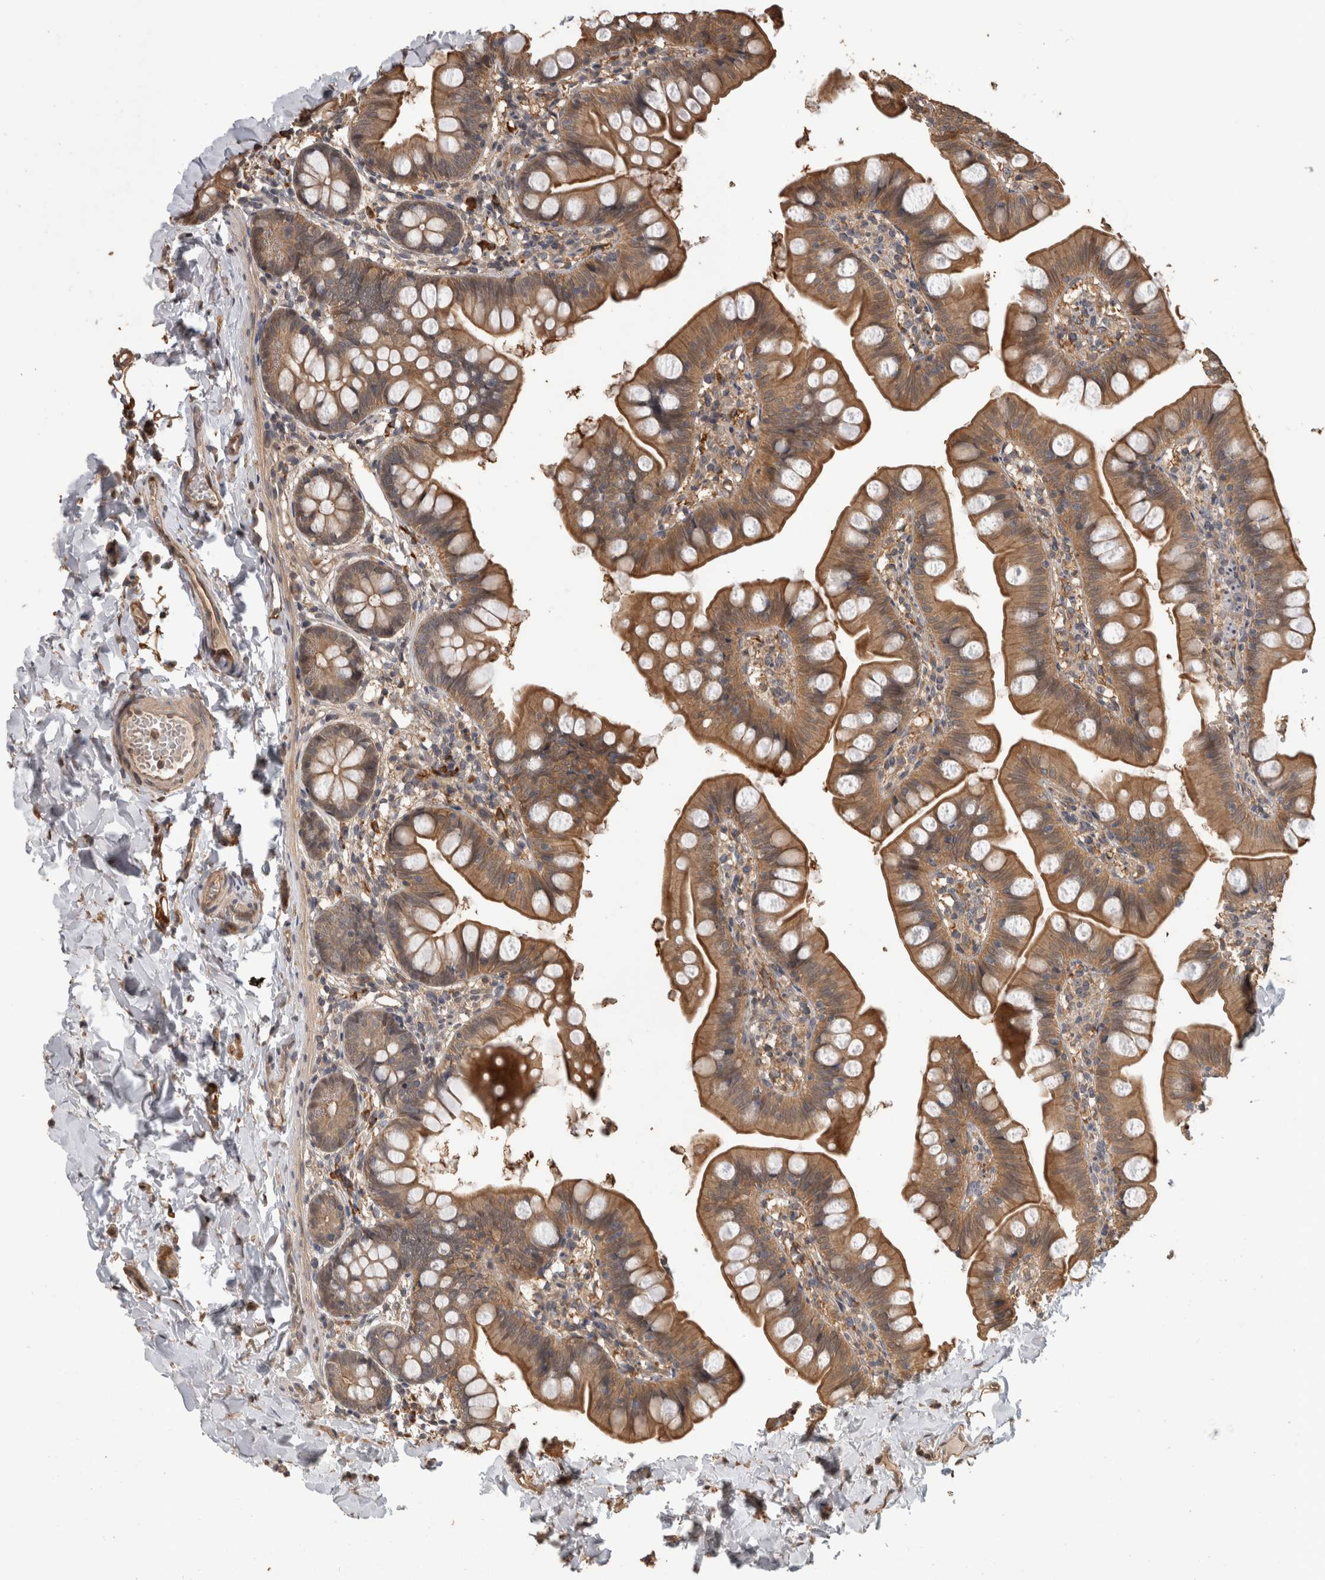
{"staining": {"intensity": "moderate", "quantity": ">75%", "location": "cytoplasmic/membranous"}, "tissue": "small intestine", "cell_type": "Glandular cells", "image_type": "normal", "snomed": [{"axis": "morphology", "description": "Normal tissue, NOS"}, {"axis": "topography", "description": "Small intestine"}], "caption": "Small intestine stained for a protein (brown) demonstrates moderate cytoplasmic/membranous positive positivity in approximately >75% of glandular cells.", "gene": "RHPN1", "patient": {"sex": "male", "age": 7}}